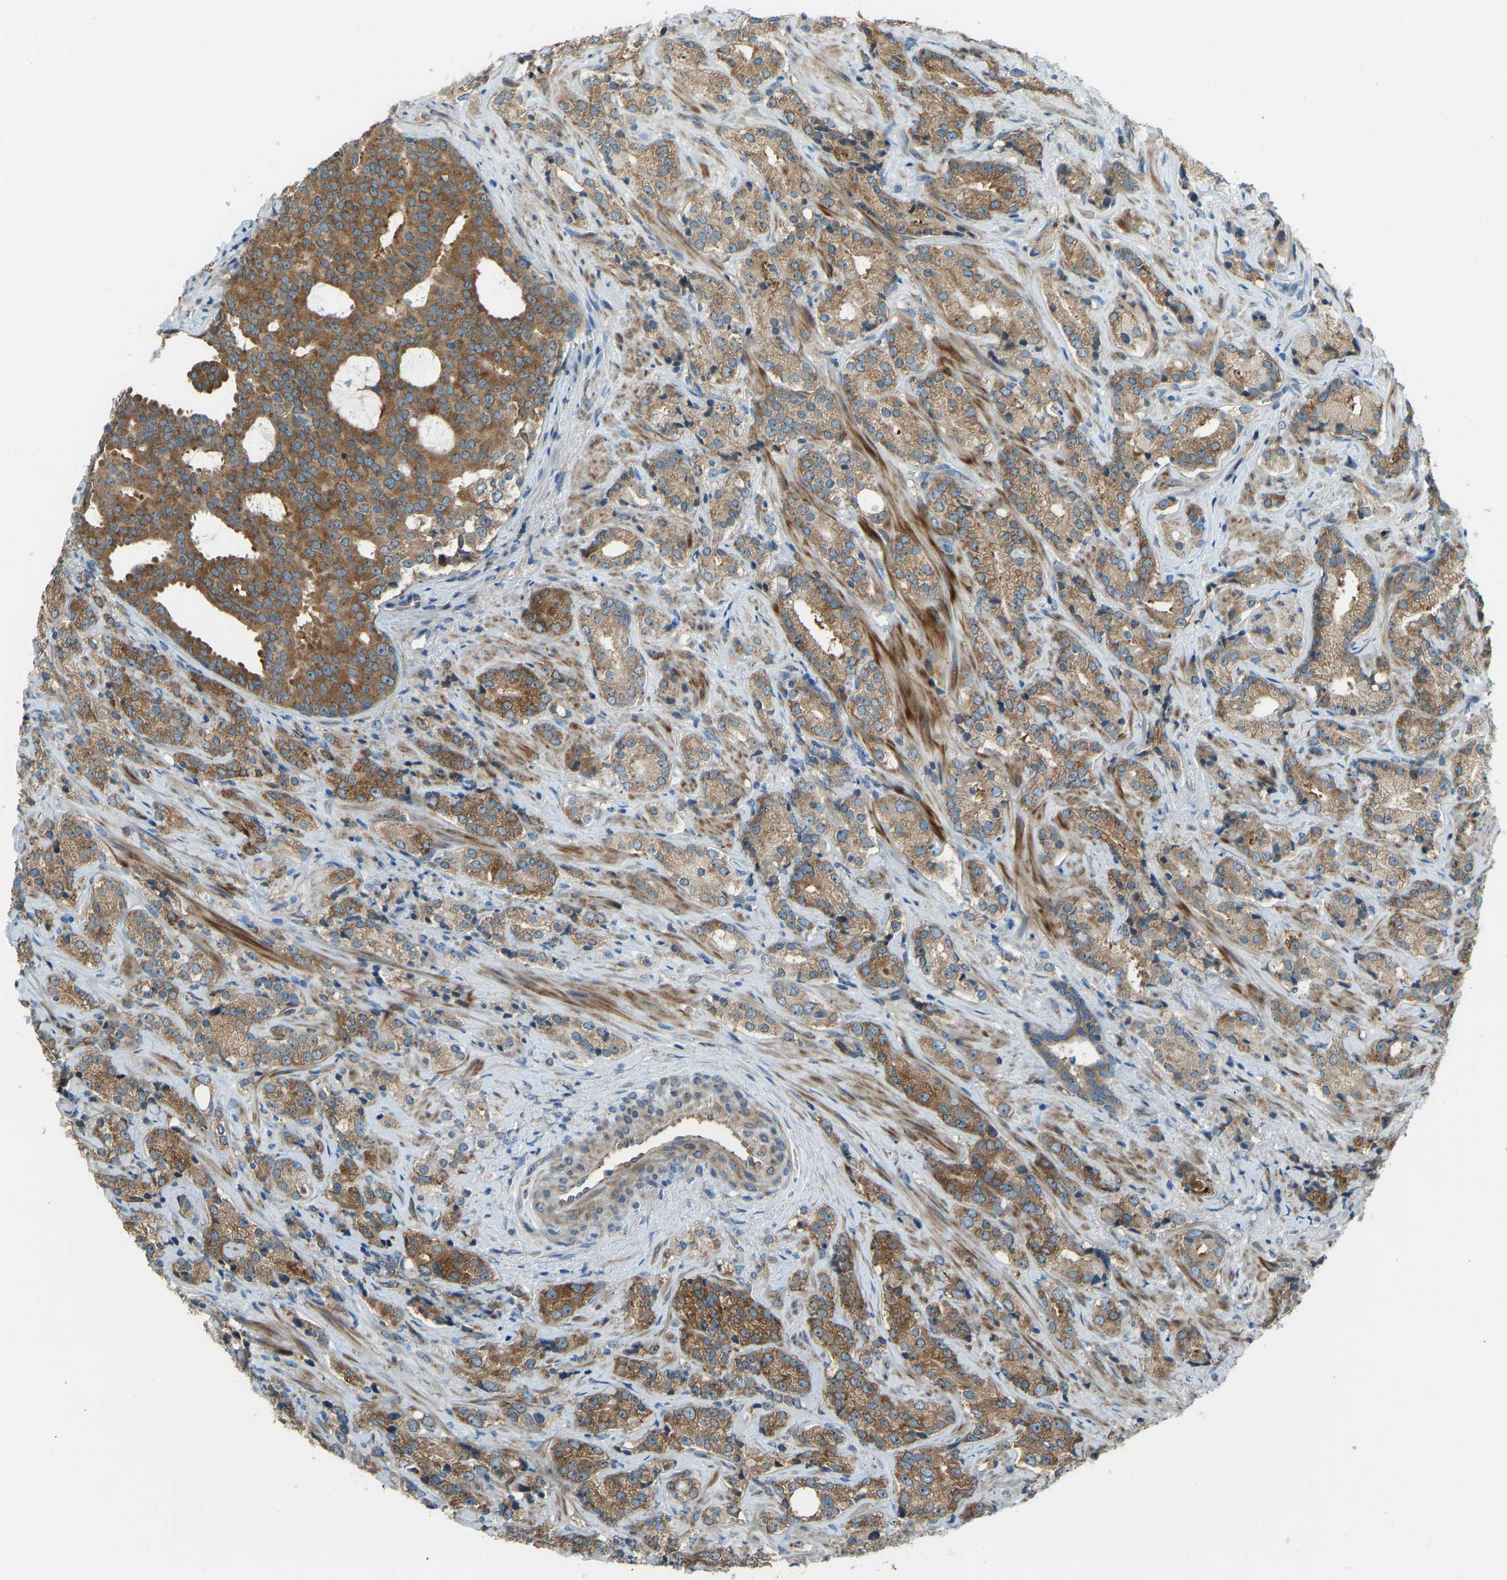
{"staining": {"intensity": "moderate", "quantity": ">75%", "location": "cytoplasmic/membranous"}, "tissue": "prostate cancer", "cell_type": "Tumor cells", "image_type": "cancer", "snomed": [{"axis": "morphology", "description": "Adenocarcinoma, High grade"}, {"axis": "topography", "description": "Prostate"}], "caption": "Moderate cytoplasmic/membranous protein staining is seen in approximately >75% of tumor cells in prostate cancer. (DAB (3,3'-diaminobenzidine) IHC with brightfield microscopy, high magnification).", "gene": "STAU2", "patient": {"sex": "male", "age": 71}}